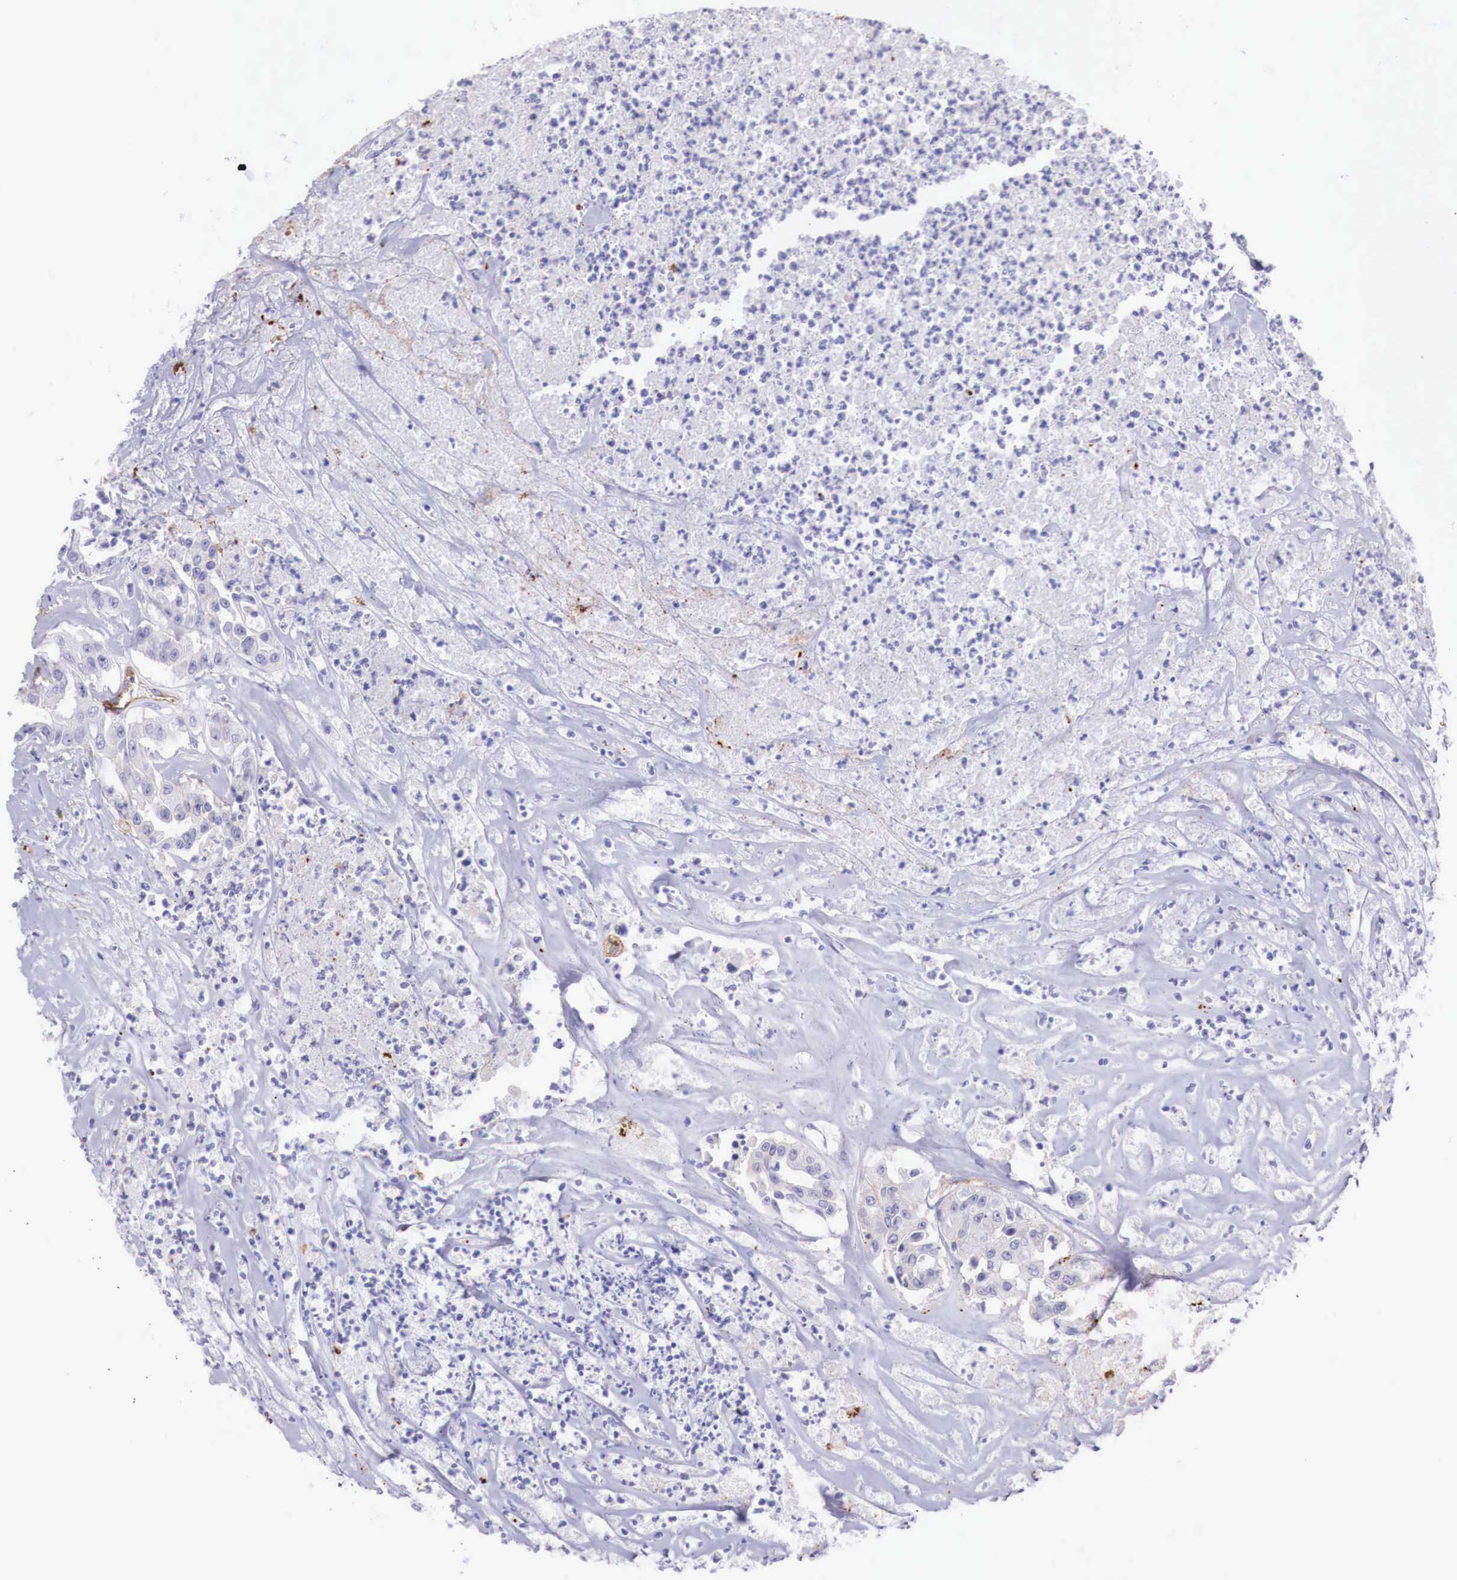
{"staining": {"intensity": "negative", "quantity": "none", "location": "none"}, "tissue": "colorectal cancer", "cell_type": "Tumor cells", "image_type": "cancer", "snomed": [{"axis": "morphology", "description": "Adenocarcinoma, NOS"}, {"axis": "topography", "description": "Colon"}], "caption": "Colorectal cancer stained for a protein using immunohistochemistry demonstrates no staining tumor cells.", "gene": "MSR1", "patient": {"sex": "female", "age": 70}}